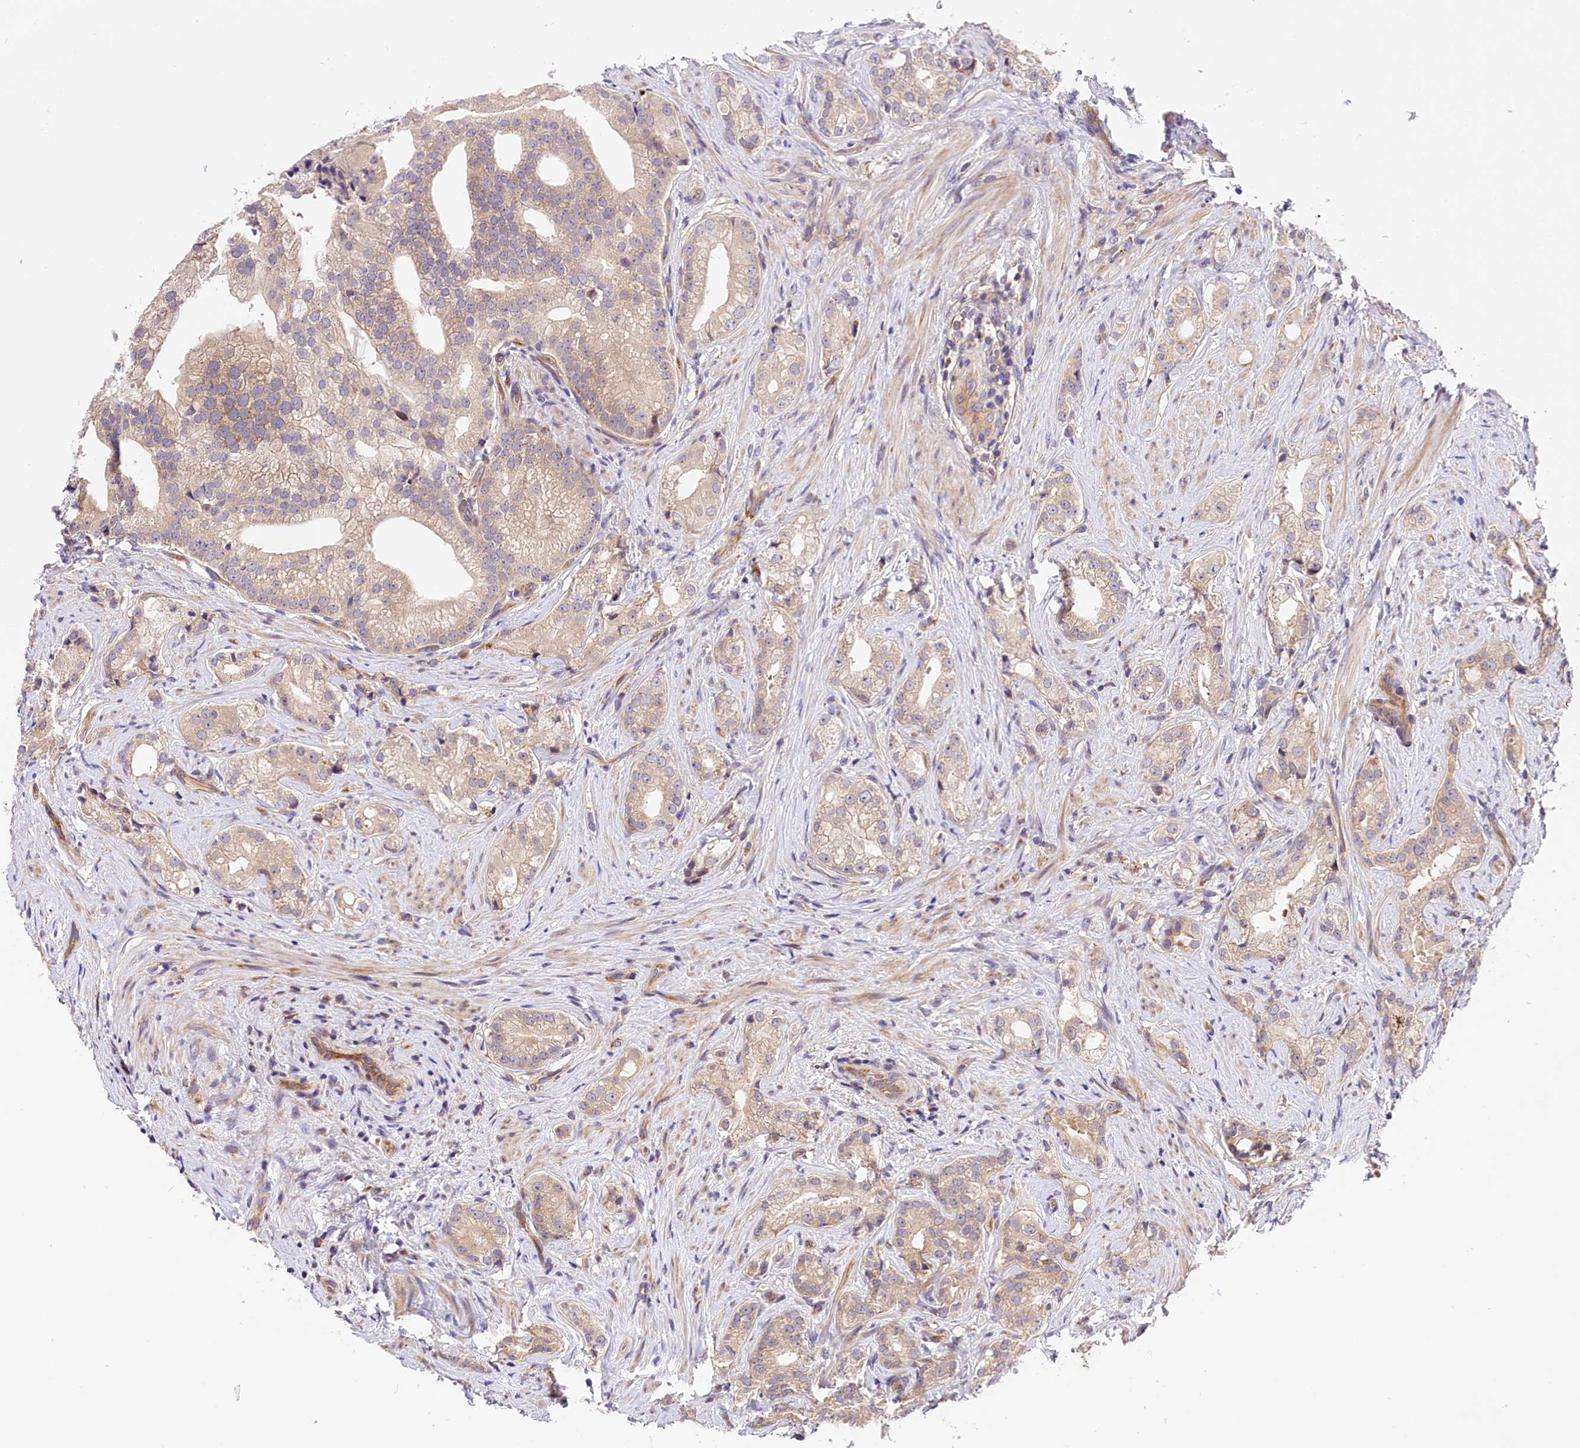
{"staining": {"intensity": "weak", "quantity": "<25%", "location": "cytoplasmic/membranous"}, "tissue": "prostate cancer", "cell_type": "Tumor cells", "image_type": "cancer", "snomed": [{"axis": "morphology", "description": "Adenocarcinoma, Low grade"}, {"axis": "topography", "description": "Prostate"}], "caption": "An image of human adenocarcinoma (low-grade) (prostate) is negative for staining in tumor cells.", "gene": "ARMC6", "patient": {"sex": "male", "age": 71}}